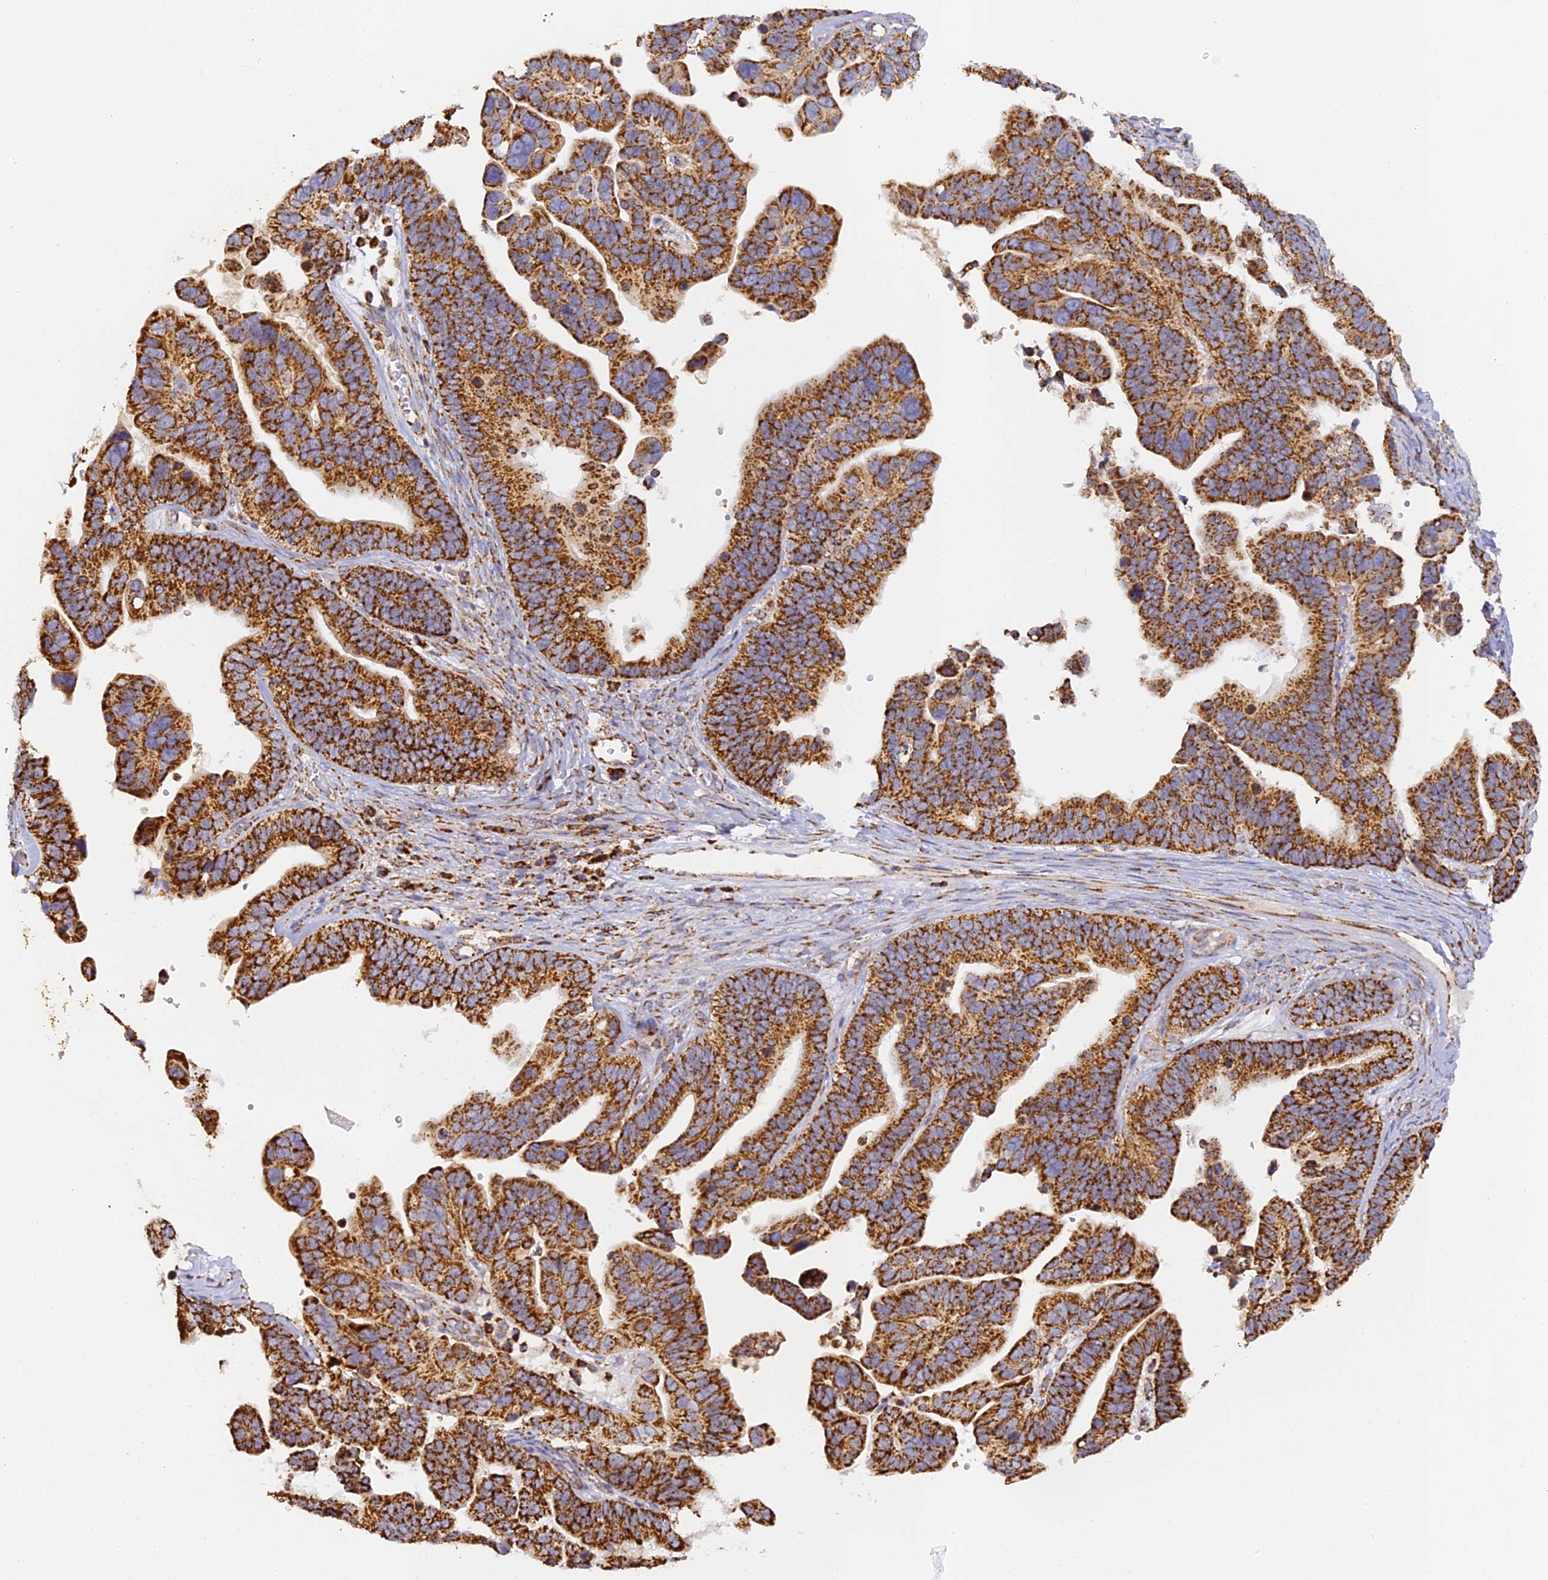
{"staining": {"intensity": "strong", "quantity": ">75%", "location": "cytoplasmic/membranous"}, "tissue": "ovarian cancer", "cell_type": "Tumor cells", "image_type": "cancer", "snomed": [{"axis": "morphology", "description": "Cystadenocarcinoma, serous, NOS"}, {"axis": "topography", "description": "Ovary"}], "caption": "Strong cytoplasmic/membranous positivity is seen in approximately >75% of tumor cells in ovarian cancer.", "gene": "DONSON", "patient": {"sex": "female", "age": 56}}